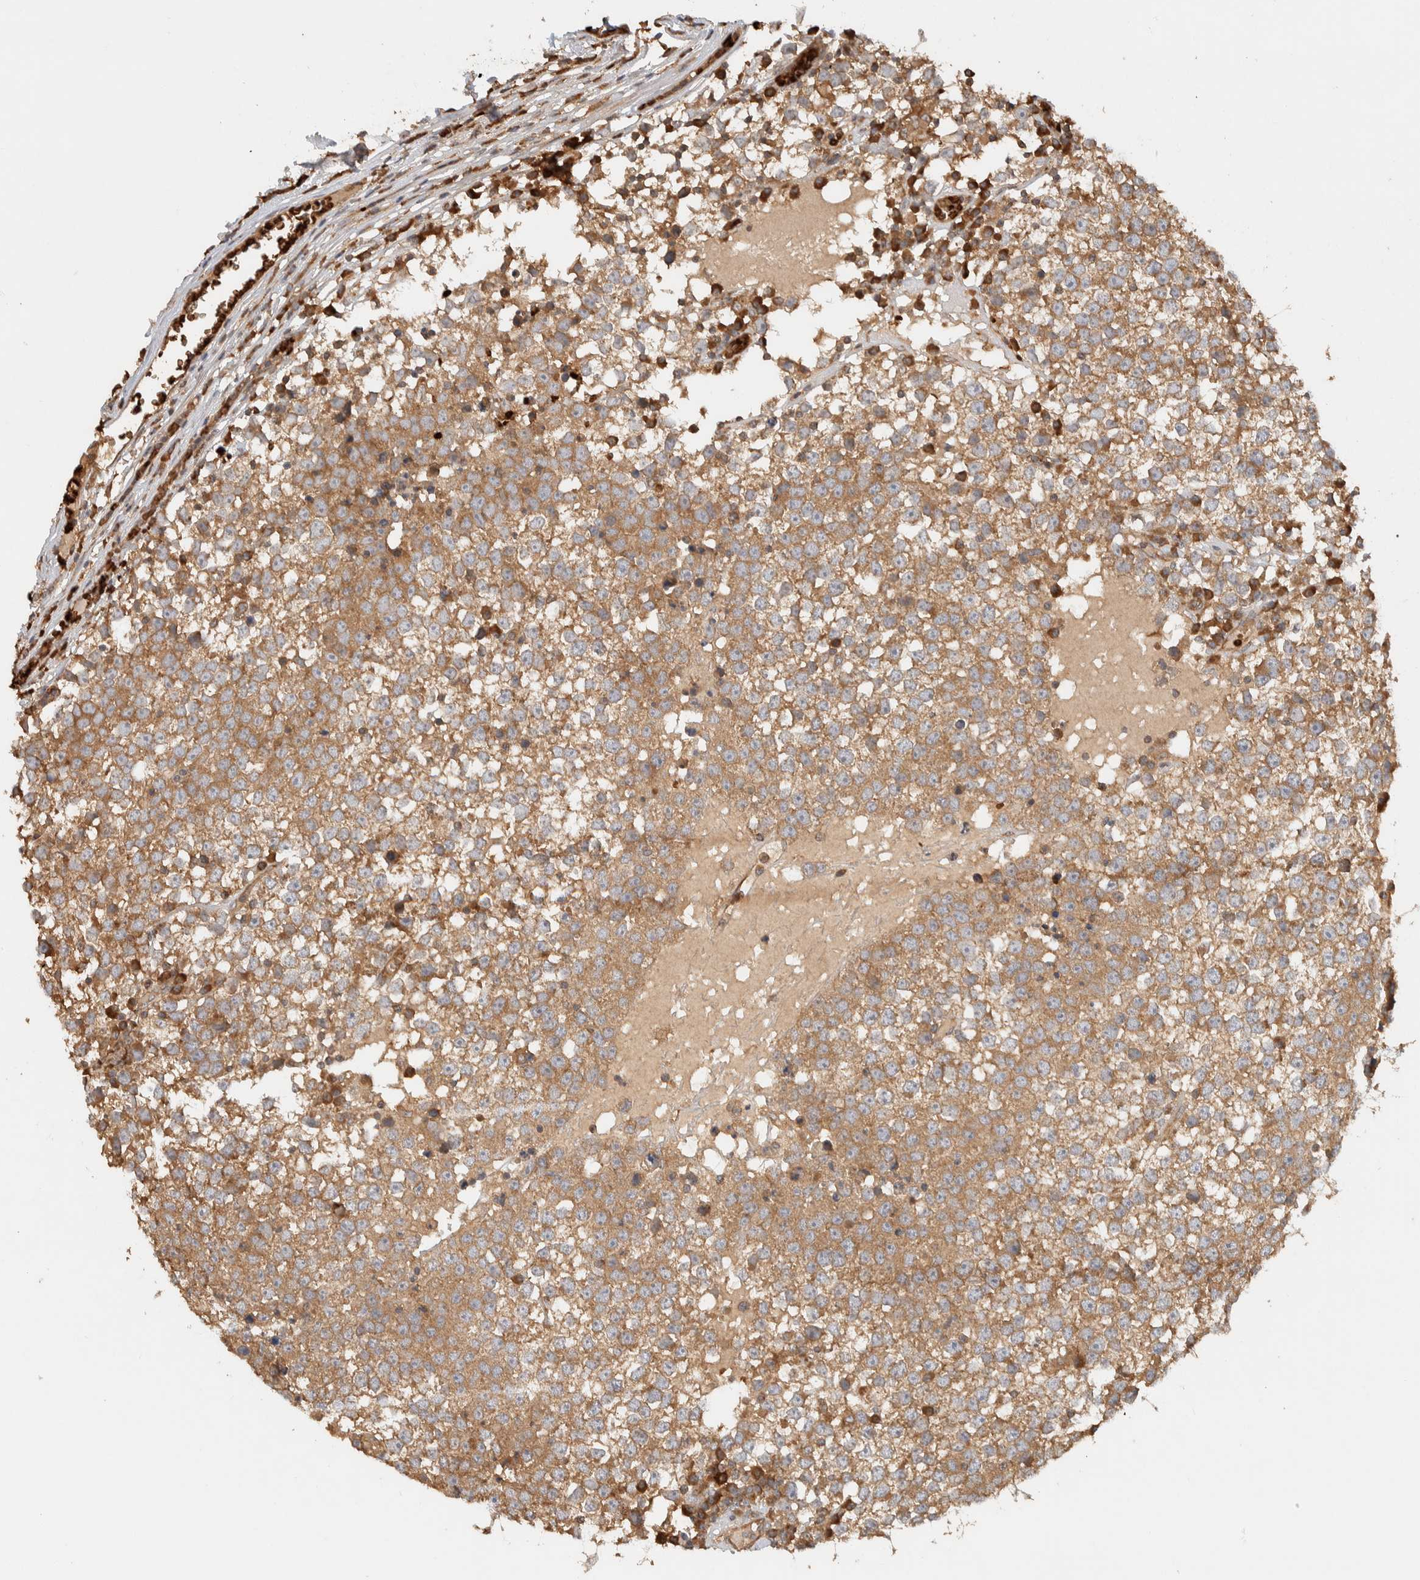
{"staining": {"intensity": "moderate", "quantity": ">75%", "location": "cytoplasmic/membranous"}, "tissue": "testis cancer", "cell_type": "Tumor cells", "image_type": "cancer", "snomed": [{"axis": "morphology", "description": "Seminoma, NOS"}, {"axis": "topography", "description": "Testis"}], "caption": "A micrograph showing moderate cytoplasmic/membranous staining in about >75% of tumor cells in seminoma (testis), as visualized by brown immunohistochemical staining.", "gene": "TTI2", "patient": {"sex": "male", "age": 65}}